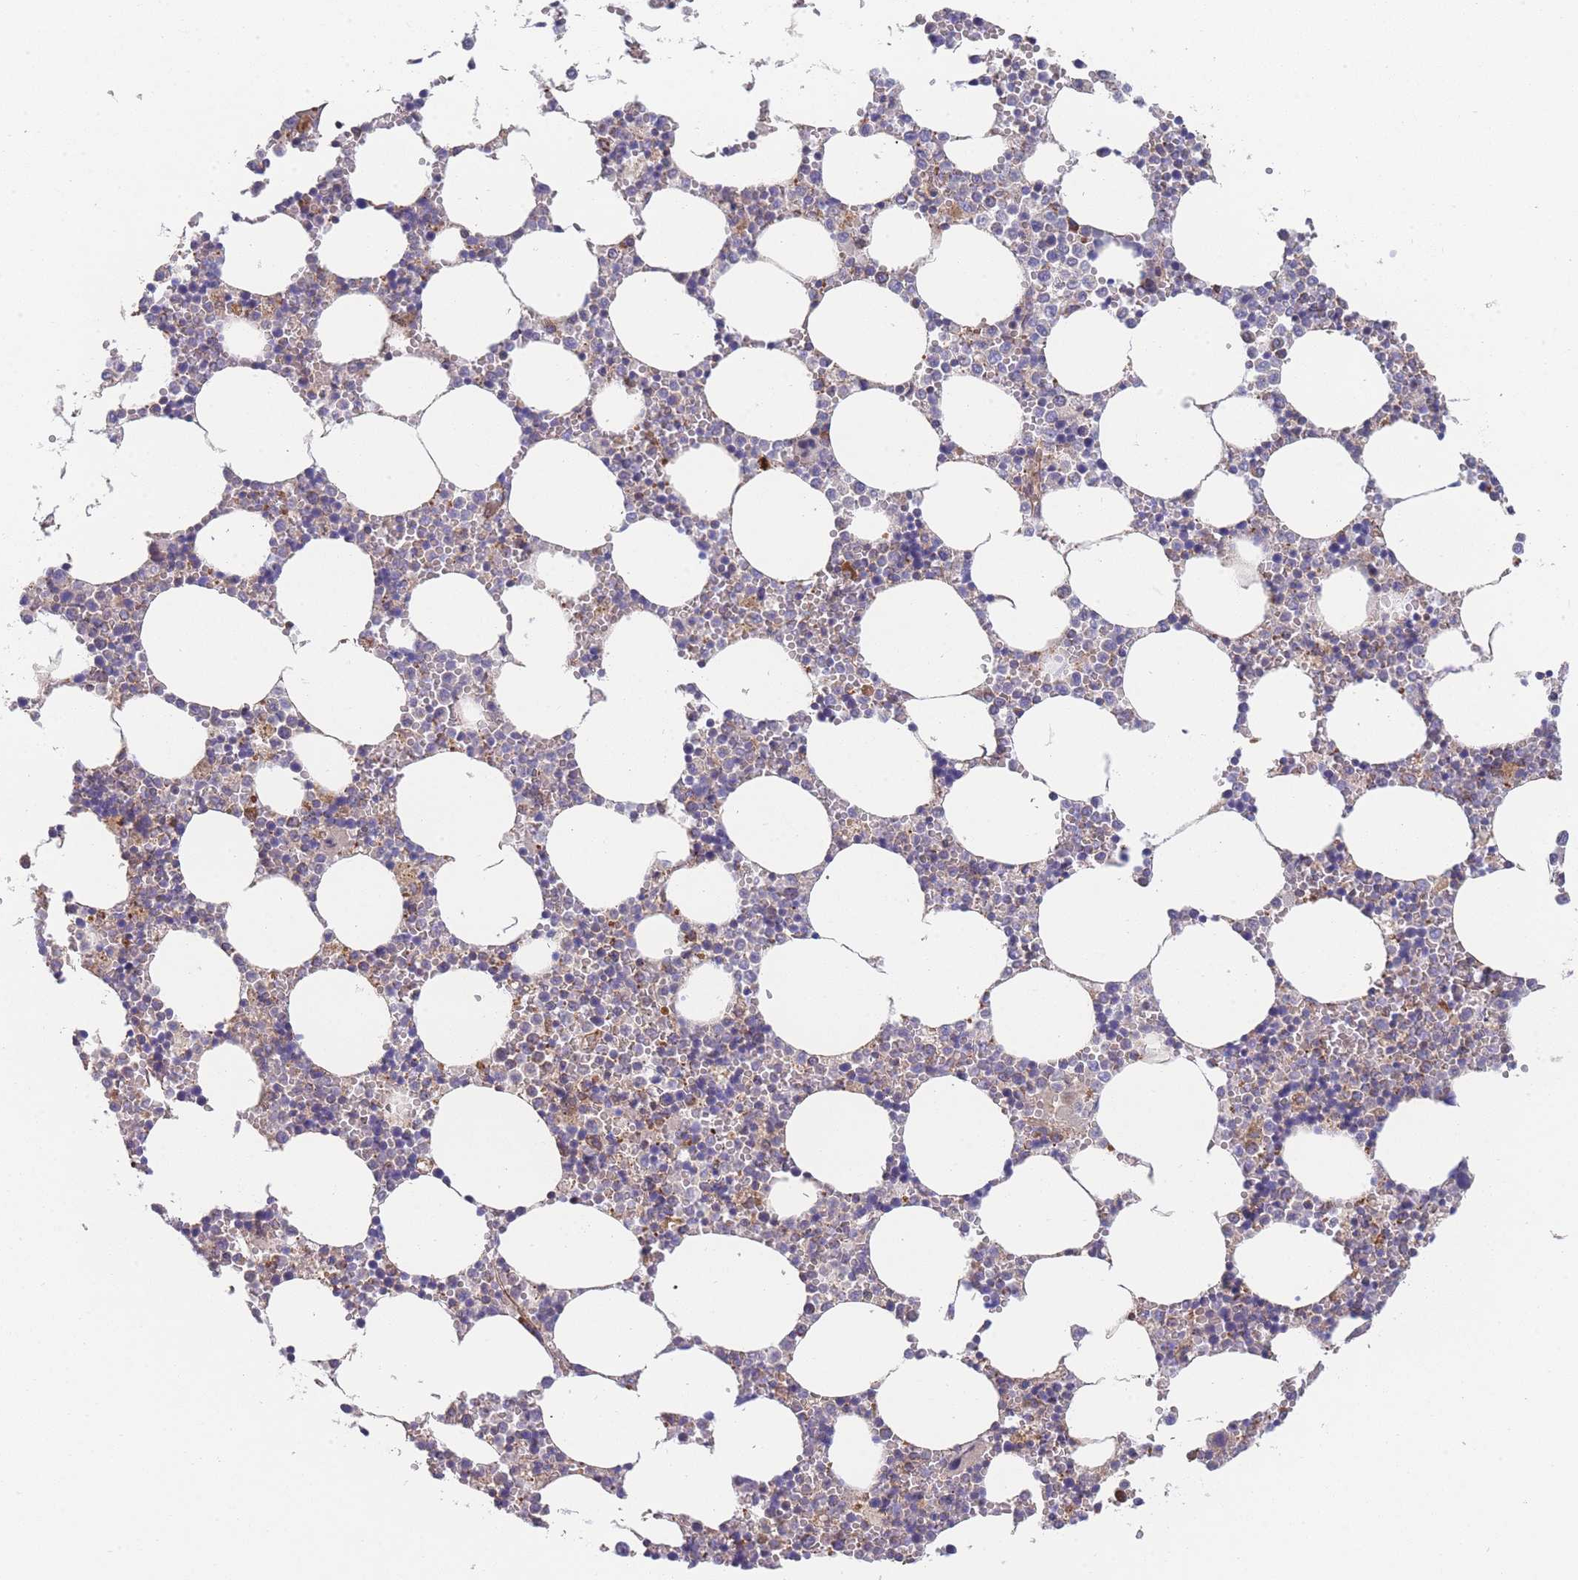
{"staining": {"intensity": "negative", "quantity": "none", "location": "none"}, "tissue": "bone marrow", "cell_type": "Hematopoietic cells", "image_type": "normal", "snomed": [{"axis": "morphology", "description": "Normal tissue, NOS"}, {"axis": "topography", "description": "Bone marrow"}], "caption": "Histopathology image shows no significant protein positivity in hematopoietic cells of benign bone marrow. (DAB (3,3'-diaminobenzidine) immunohistochemistry, high magnification).", "gene": "MTRES1", "patient": {"sex": "female", "age": 64}}